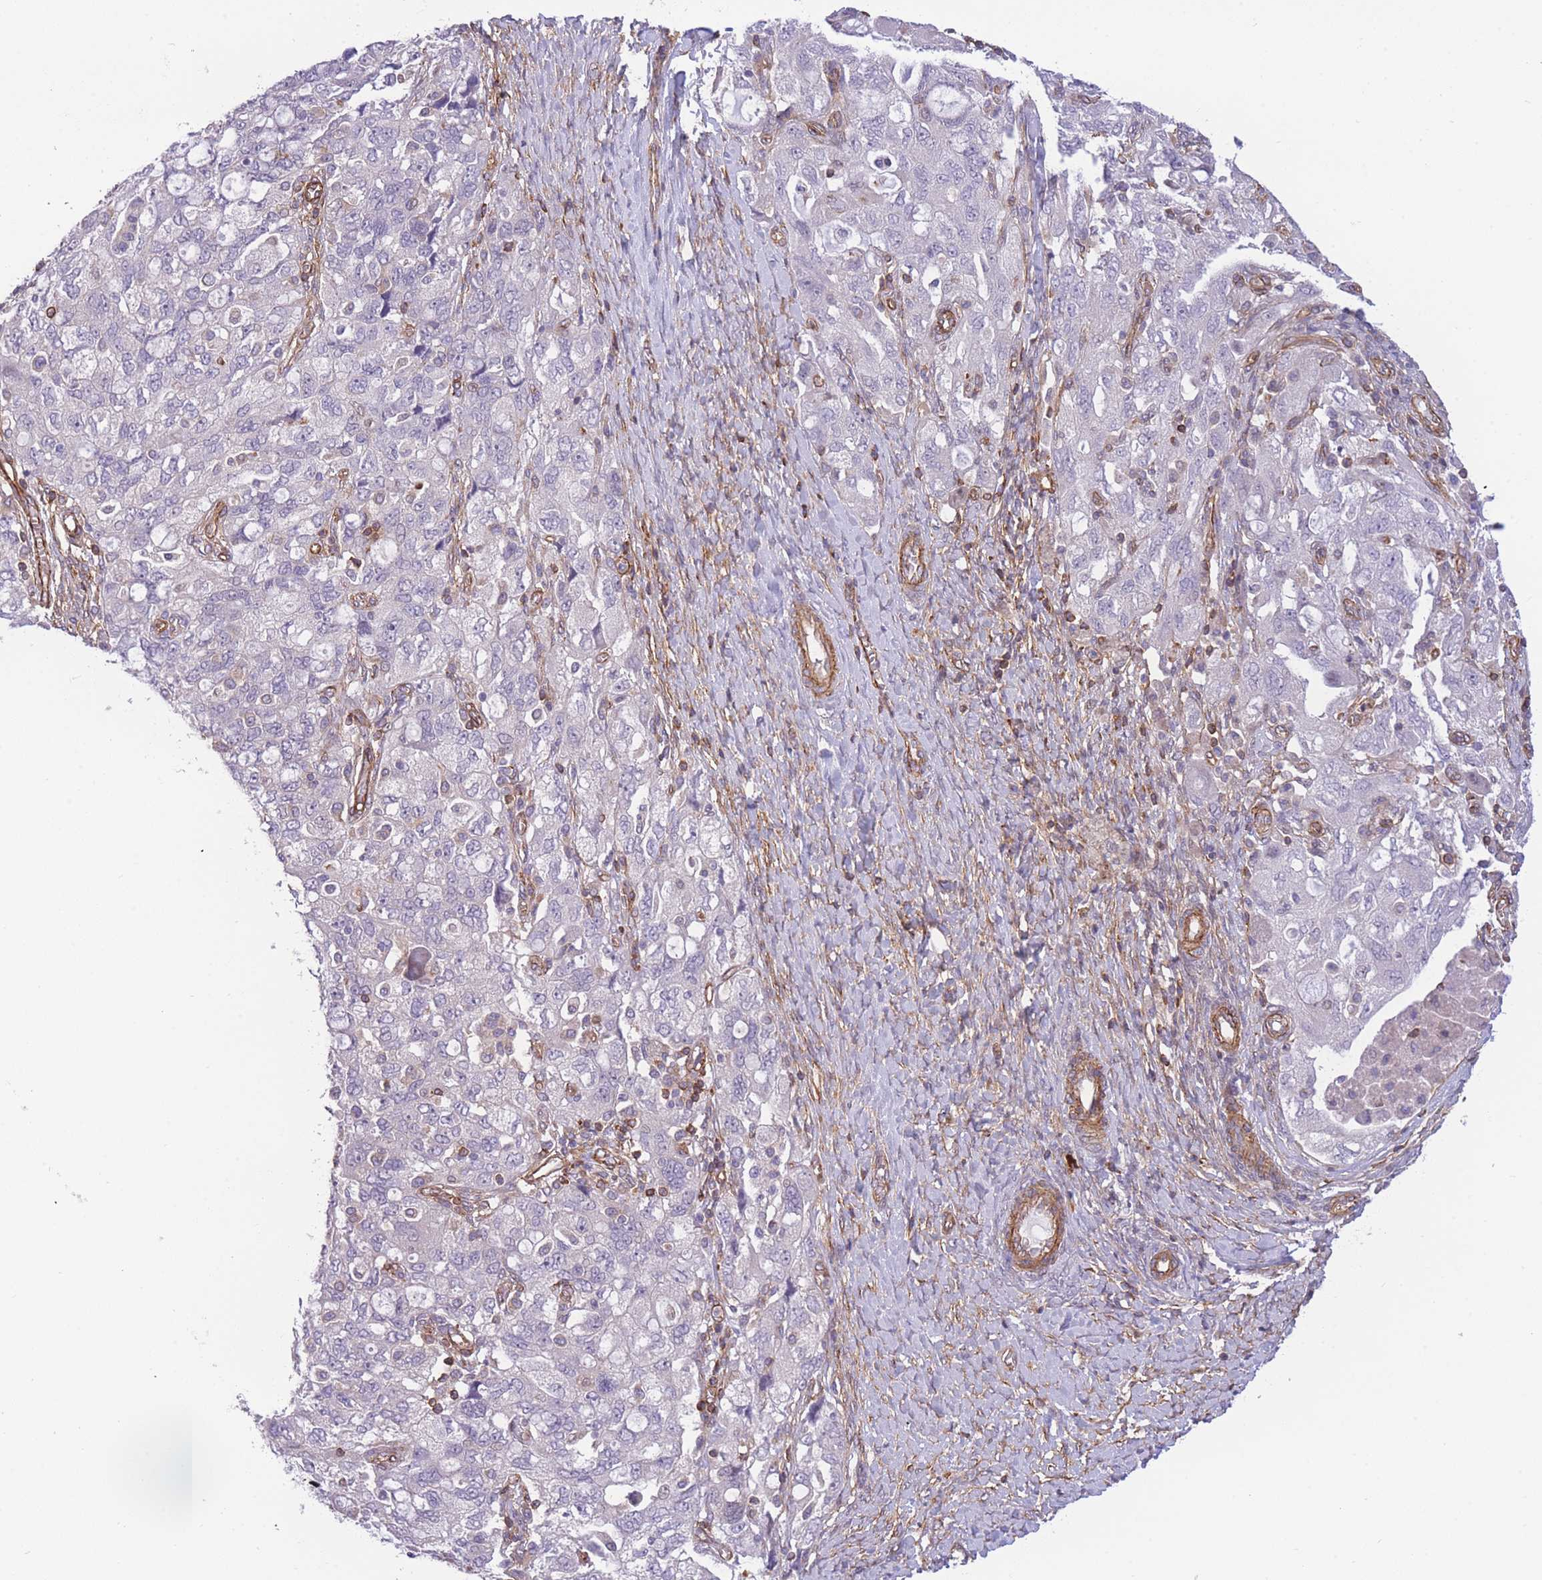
{"staining": {"intensity": "negative", "quantity": "none", "location": "none"}, "tissue": "ovarian cancer", "cell_type": "Tumor cells", "image_type": "cancer", "snomed": [{"axis": "morphology", "description": "Carcinoma, NOS"}, {"axis": "morphology", "description": "Cystadenocarcinoma, serous, NOS"}, {"axis": "topography", "description": "Ovary"}], "caption": "Tumor cells show no significant staining in ovarian cancer.", "gene": "CDC25B", "patient": {"sex": "female", "age": 69}}